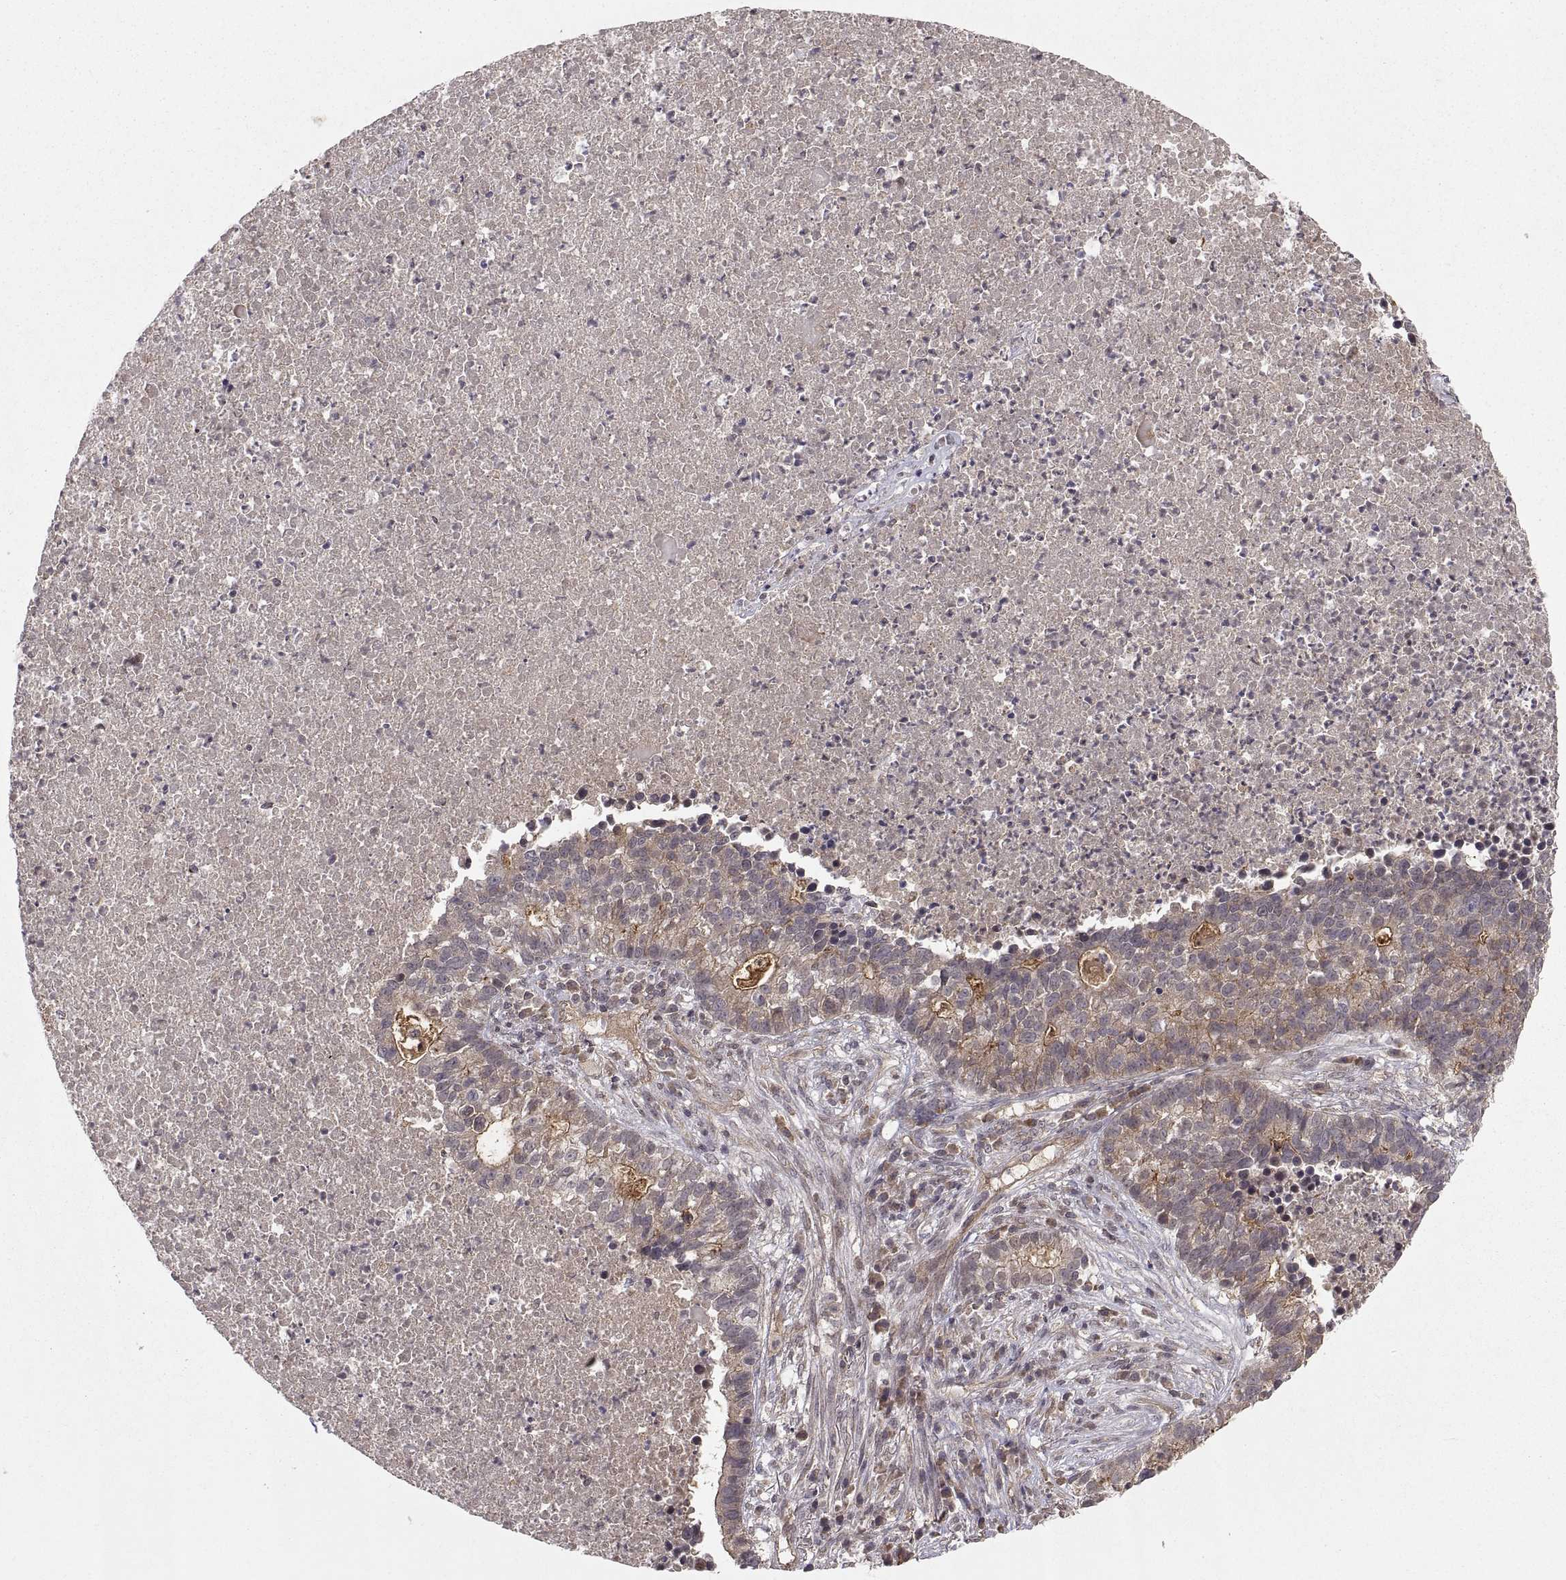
{"staining": {"intensity": "weak", "quantity": "25%-75%", "location": "cytoplasmic/membranous"}, "tissue": "lung cancer", "cell_type": "Tumor cells", "image_type": "cancer", "snomed": [{"axis": "morphology", "description": "Adenocarcinoma, NOS"}, {"axis": "topography", "description": "Lung"}], "caption": "Weak cytoplasmic/membranous expression for a protein is present in about 25%-75% of tumor cells of lung adenocarcinoma using IHC.", "gene": "ABL2", "patient": {"sex": "male", "age": 57}}